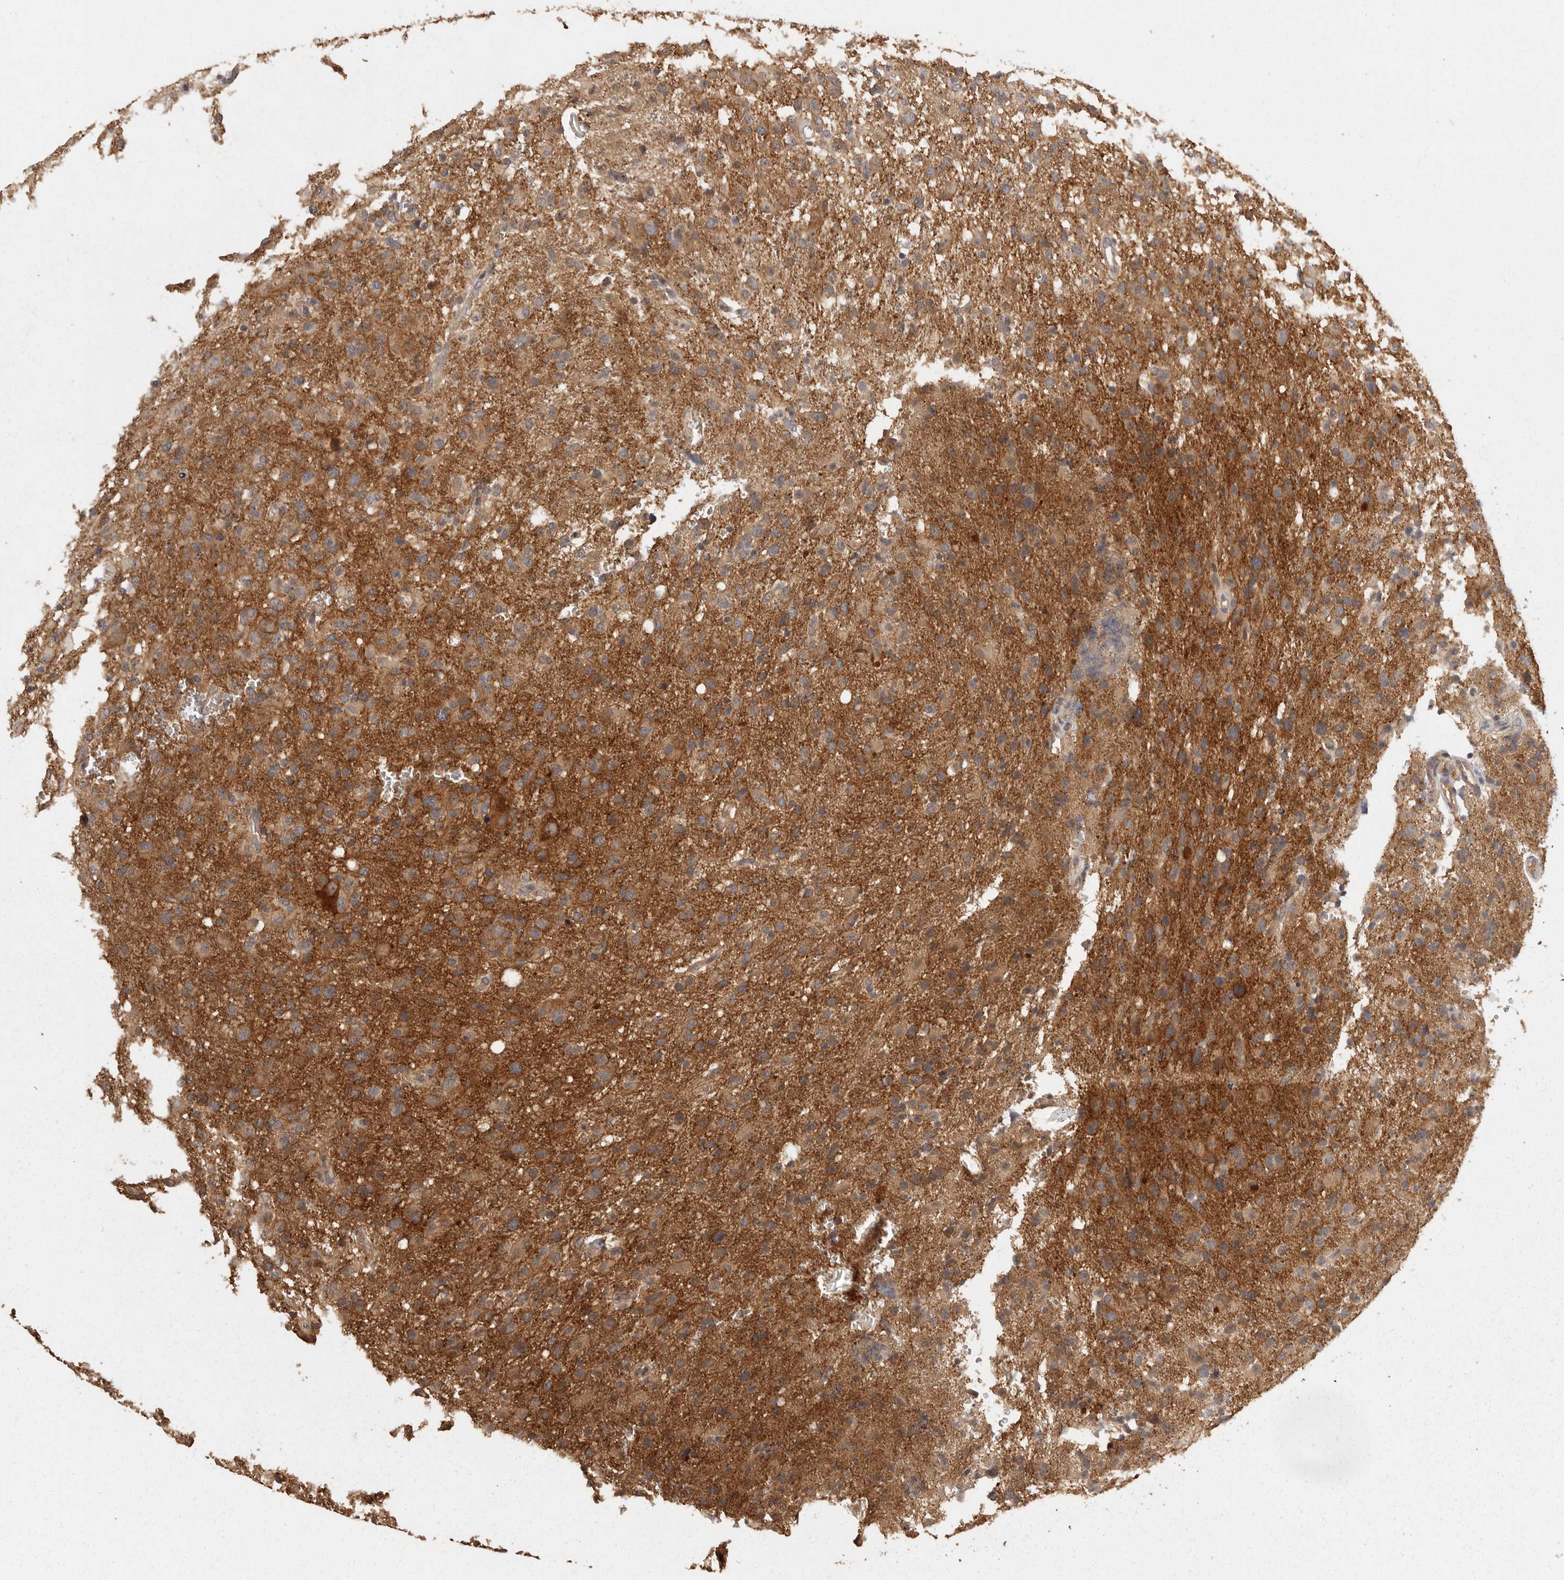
{"staining": {"intensity": "moderate", "quantity": ">75%", "location": "cytoplasmic/membranous"}, "tissue": "glioma", "cell_type": "Tumor cells", "image_type": "cancer", "snomed": [{"axis": "morphology", "description": "Glioma, malignant, High grade"}, {"axis": "topography", "description": "Brain"}], "caption": "A photomicrograph showing moderate cytoplasmic/membranous staining in approximately >75% of tumor cells in malignant glioma (high-grade), as visualized by brown immunohistochemical staining.", "gene": "BAIAP2", "patient": {"sex": "female", "age": 57}}